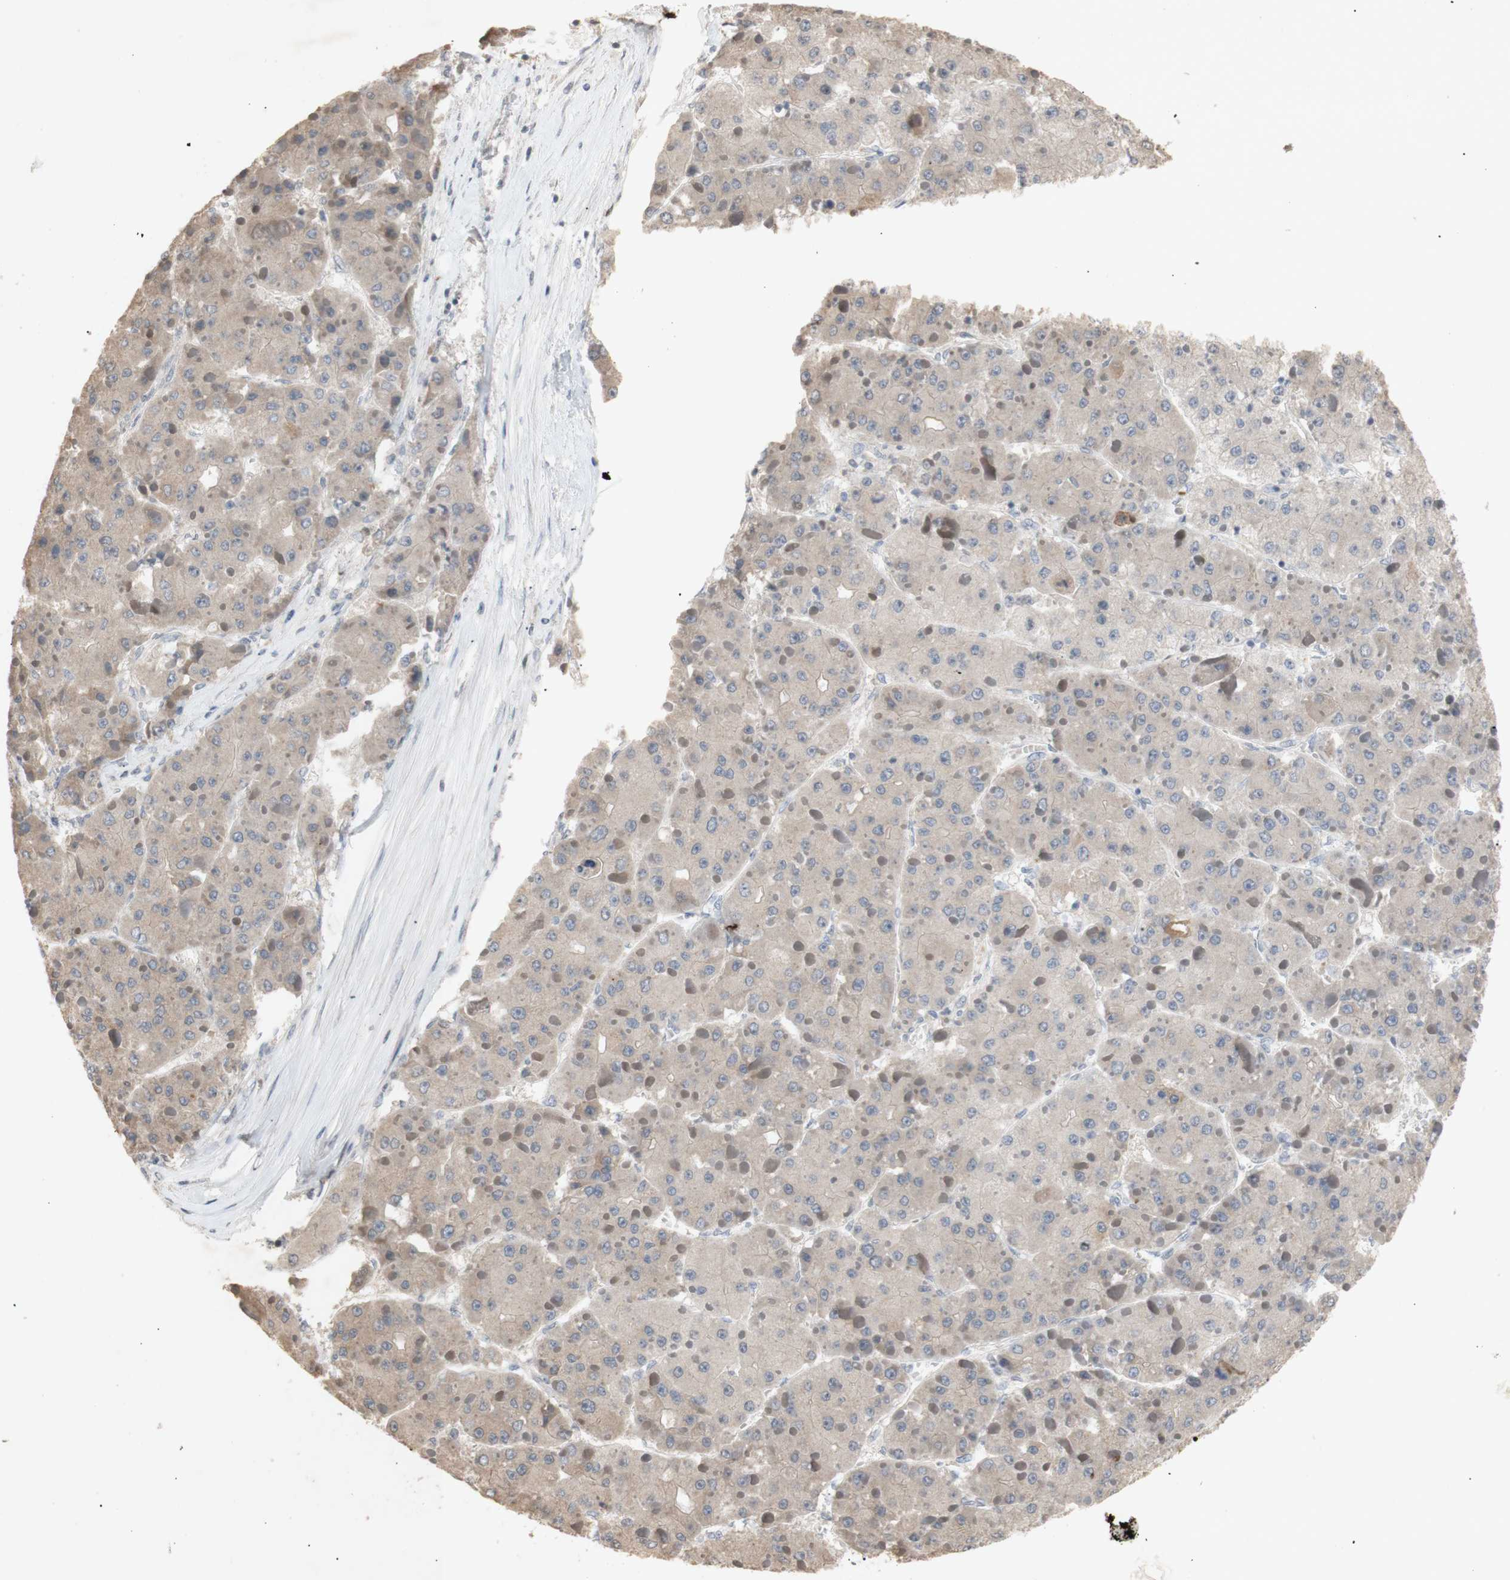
{"staining": {"intensity": "weak", "quantity": ">75%", "location": "cytoplasmic/membranous"}, "tissue": "liver cancer", "cell_type": "Tumor cells", "image_type": "cancer", "snomed": [{"axis": "morphology", "description": "Carcinoma, Hepatocellular, NOS"}, {"axis": "topography", "description": "Liver"}], "caption": "About >75% of tumor cells in liver cancer reveal weak cytoplasmic/membranous protein expression as visualized by brown immunohistochemical staining.", "gene": "FOSB", "patient": {"sex": "female", "age": 73}}